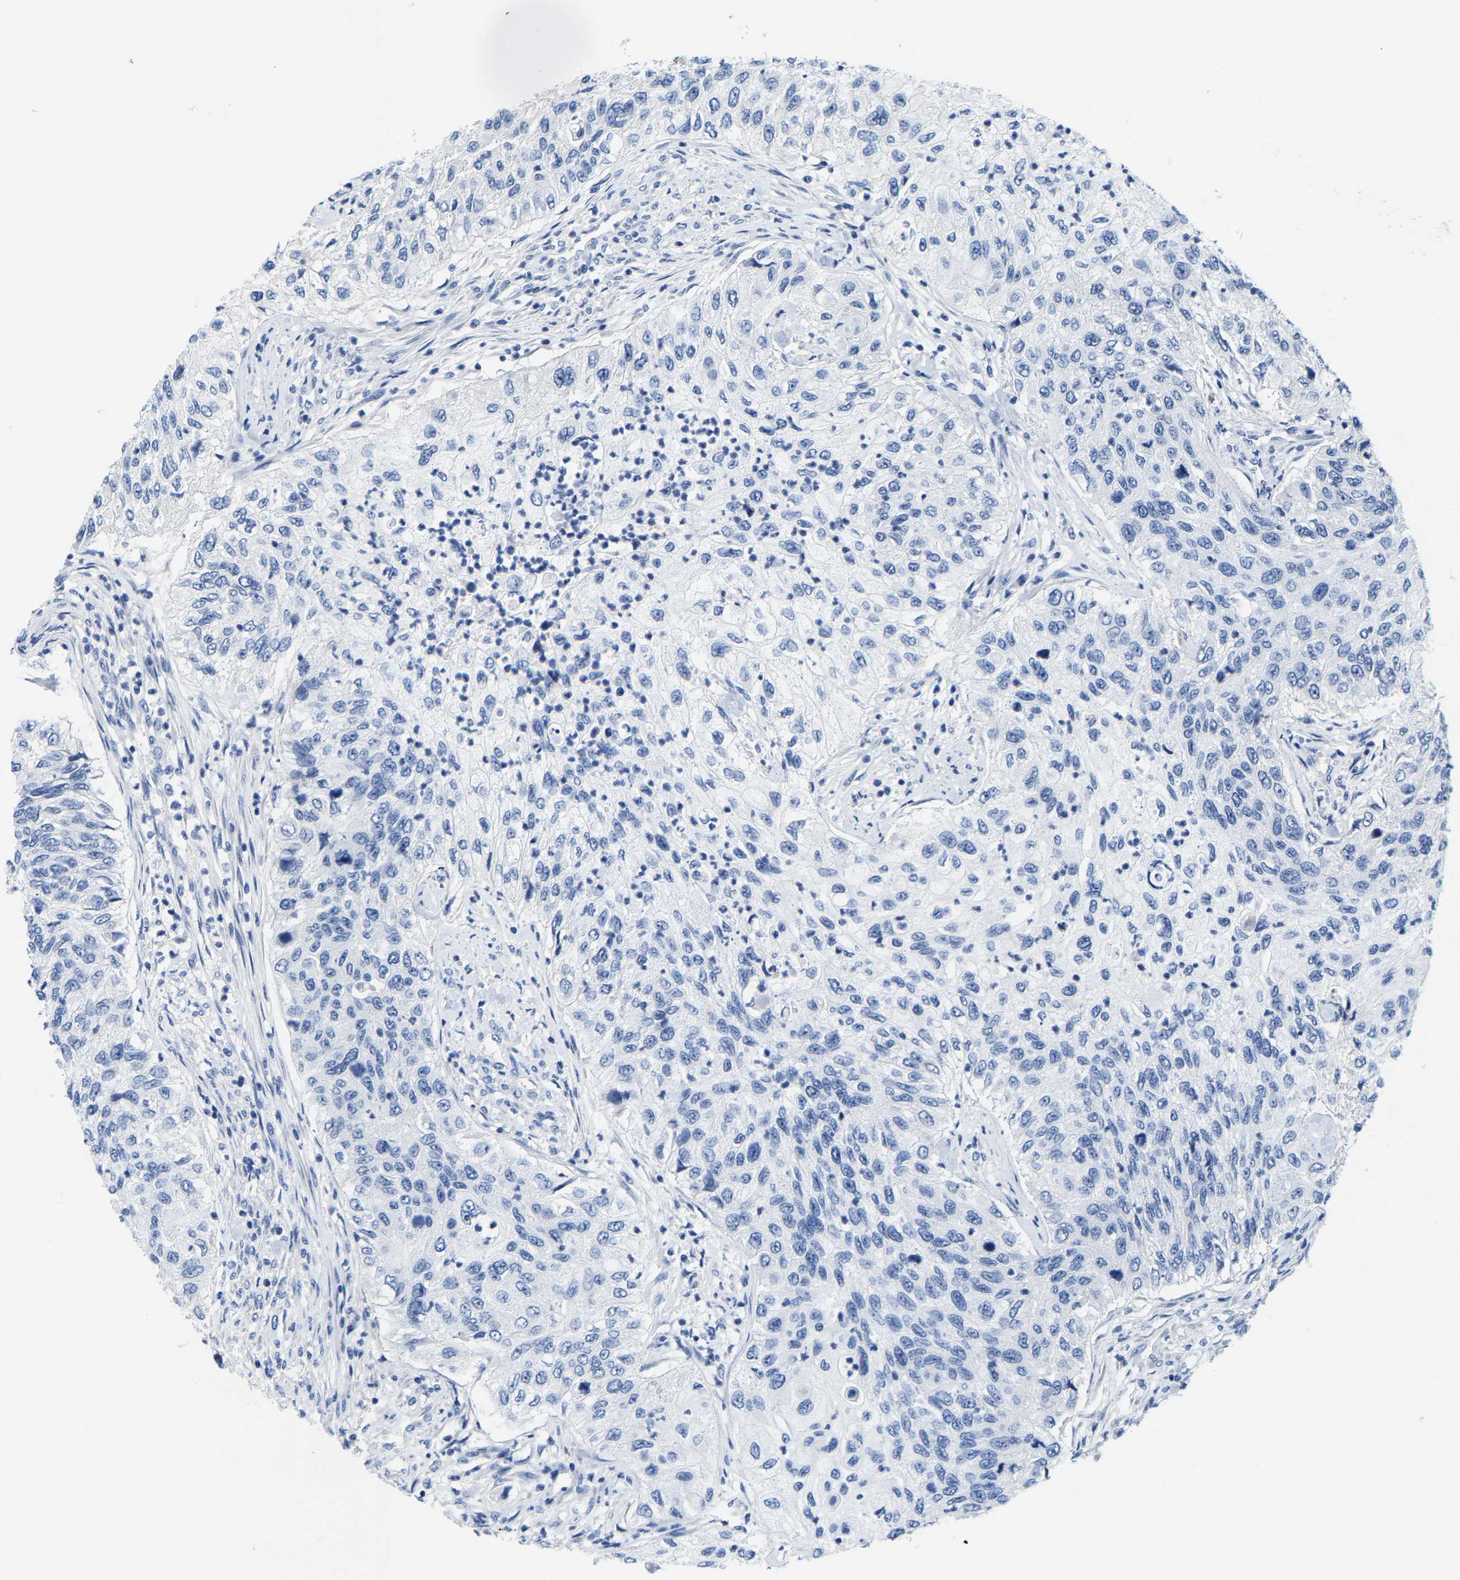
{"staining": {"intensity": "negative", "quantity": "none", "location": "none"}, "tissue": "urothelial cancer", "cell_type": "Tumor cells", "image_type": "cancer", "snomed": [{"axis": "morphology", "description": "Urothelial carcinoma, High grade"}, {"axis": "topography", "description": "Urinary bladder"}], "caption": "IHC of urothelial carcinoma (high-grade) demonstrates no expression in tumor cells. (DAB immunohistochemistry (IHC) with hematoxylin counter stain).", "gene": "KLHL1", "patient": {"sex": "female", "age": 60}}